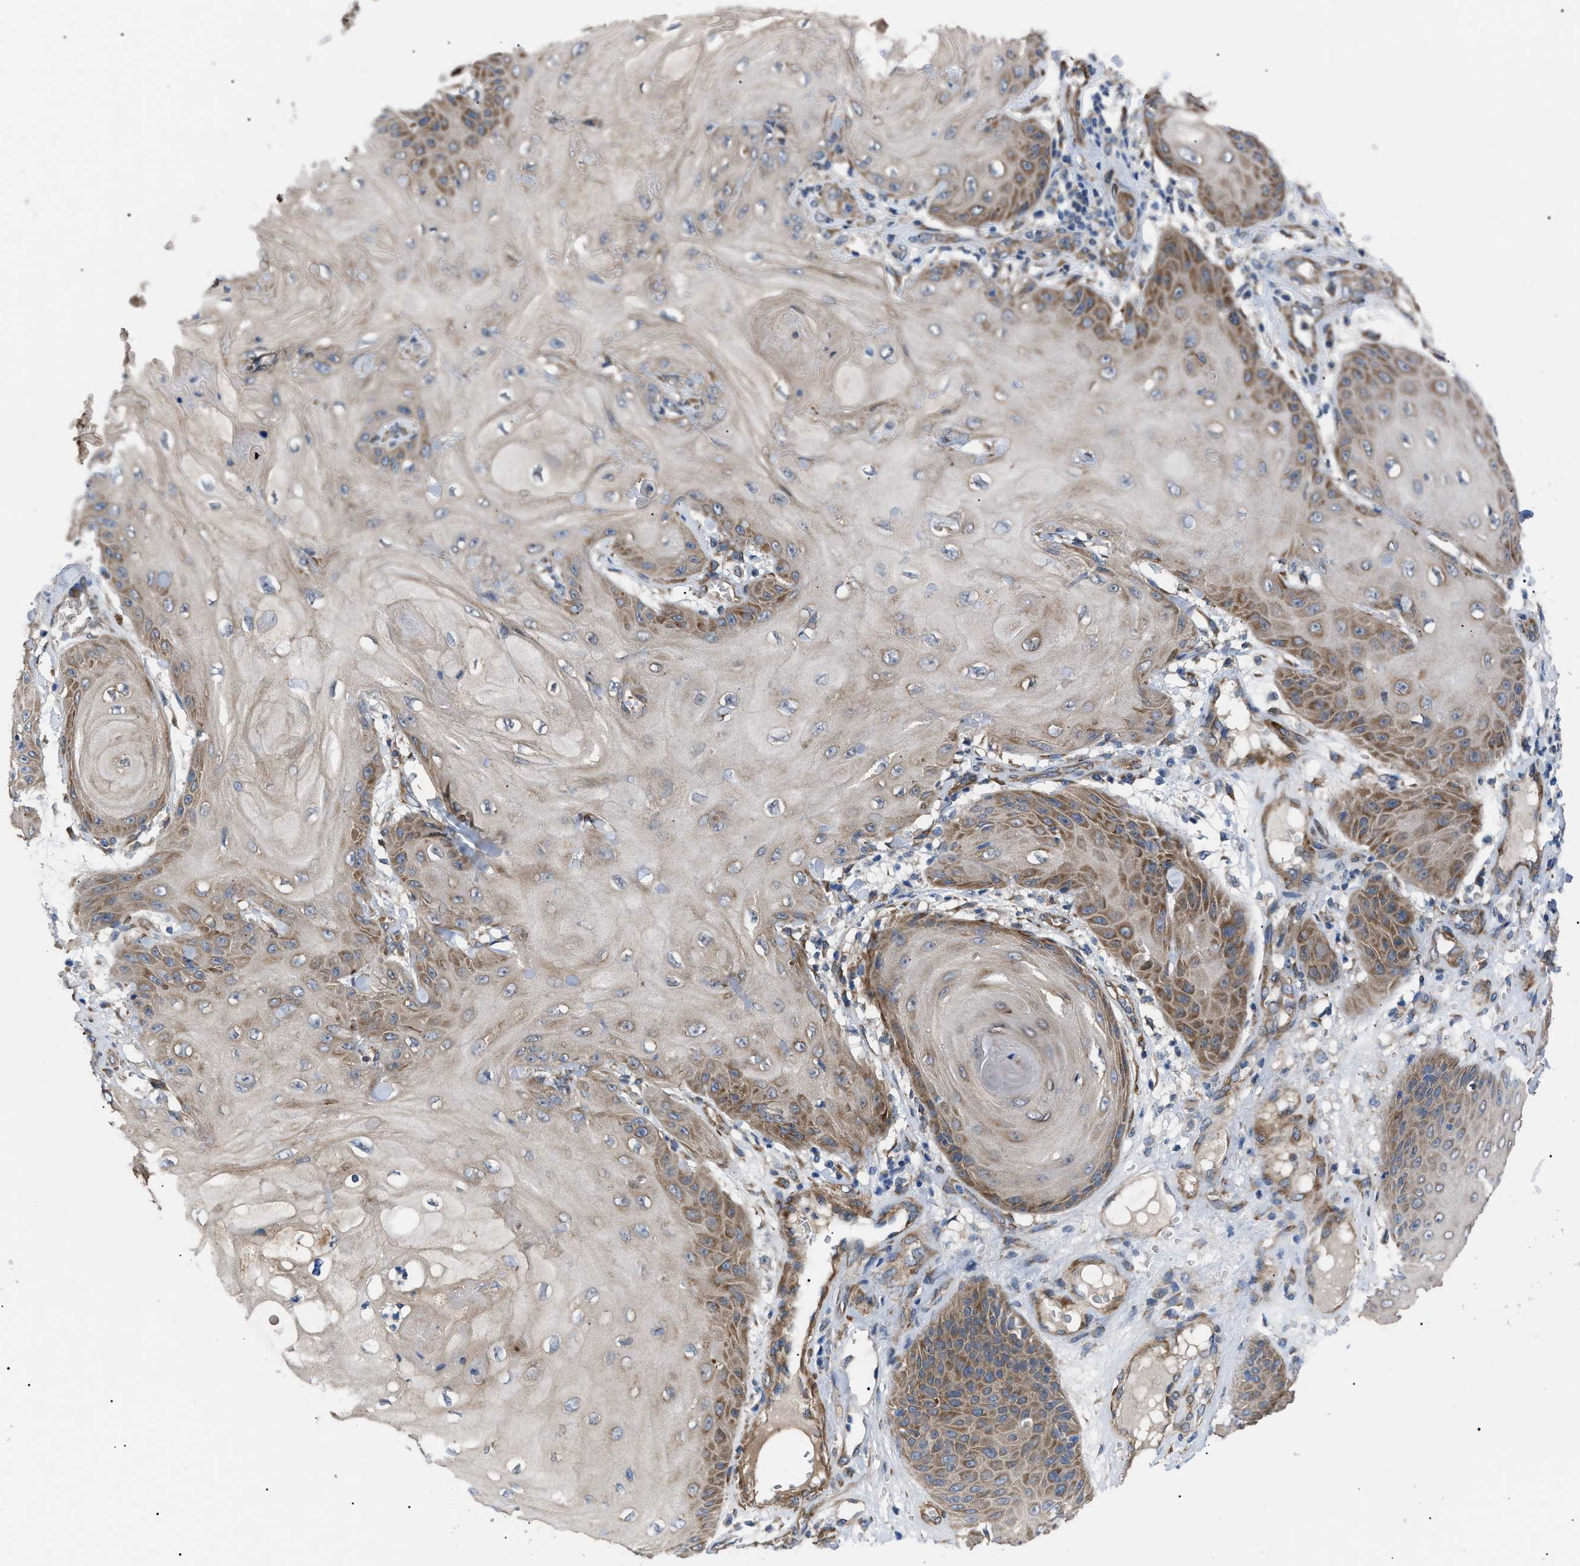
{"staining": {"intensity": "moderate", "quantity": "25%-75%", "location": "cytoplasmic/membranous"}, "tissue": "skin cancer", "cell_type": "Tumor cells", "image_type": "cancer", "snomed": [{"axis": "morphology", "description": "Squamous cell carcinoma, NOS"}, {"axis": "topography", "description": "Skin"}], "caption": "Skin cancer stained with a brown dye shows moderate cytoplasmic/membranous positive positivity in about 25%-75% of tumor cells.", "gene": "MYO10", "patient": {"sex": "male", "age": 74}}